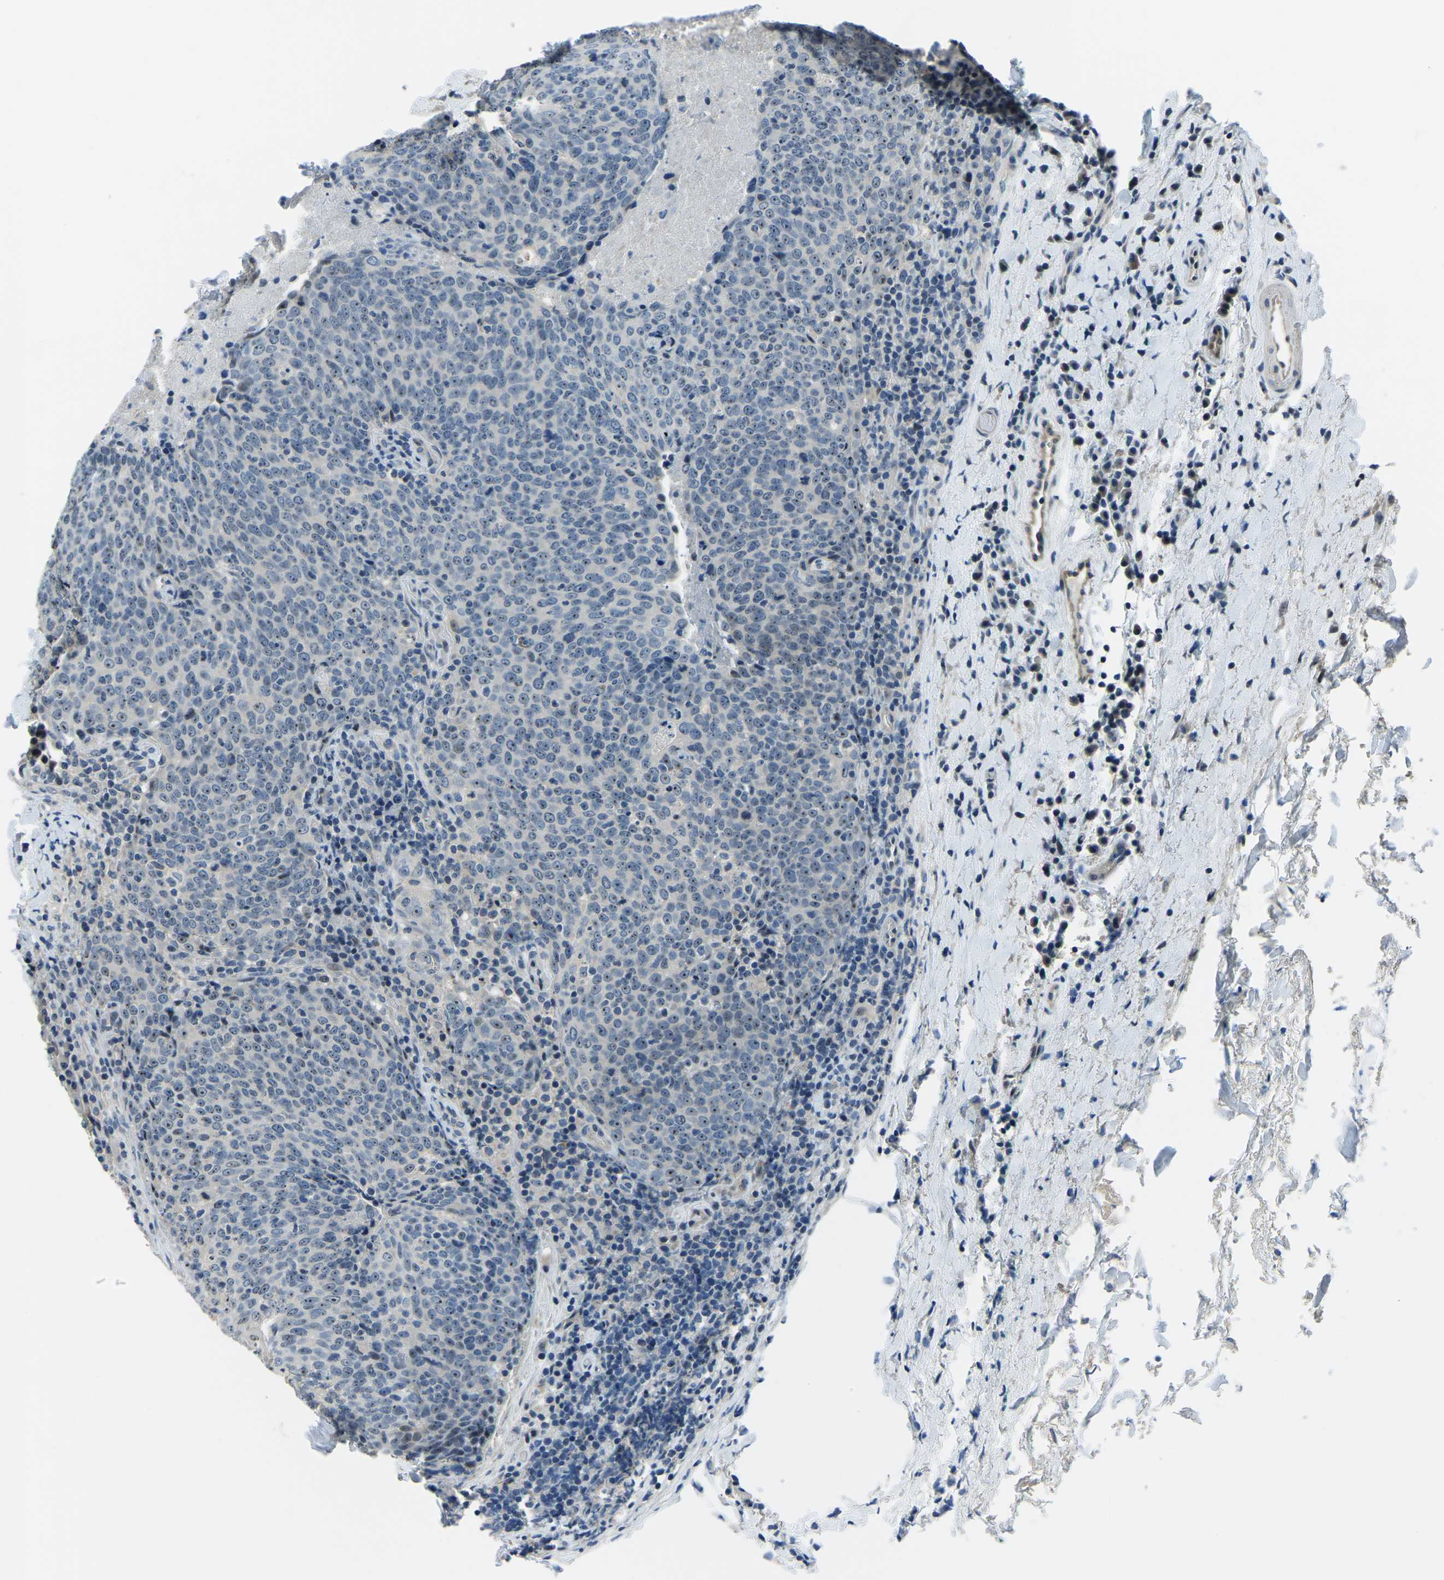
{"staining": {"intensity": "weak", "quantity": "25%-75%", "location": "nuclear"}, "tissue": "head and neck cancer", "cell_type": "Tumor cells", "image_type": "cancer", "snomed": [{"axis": "morphology", "description": "Squamous cell carcinoma, NOS"}, {"axis": "morphology", "description": "Squamous cell carcinoma, metastatic, NOS"}, {"axis": "topography", "description": "Lymph node"}, {"axis": "topography", "description": "Head-Neck"}], "caption": "Immunohistochemical staining of human head and neck cancer (metastatic squamous cell carcinoma) shows low levels of weak nuclear protein positivity in about 25%-75% of tumor cells.", "gene": "RRP1", "patient": {"sex": "male", "age": 62}}